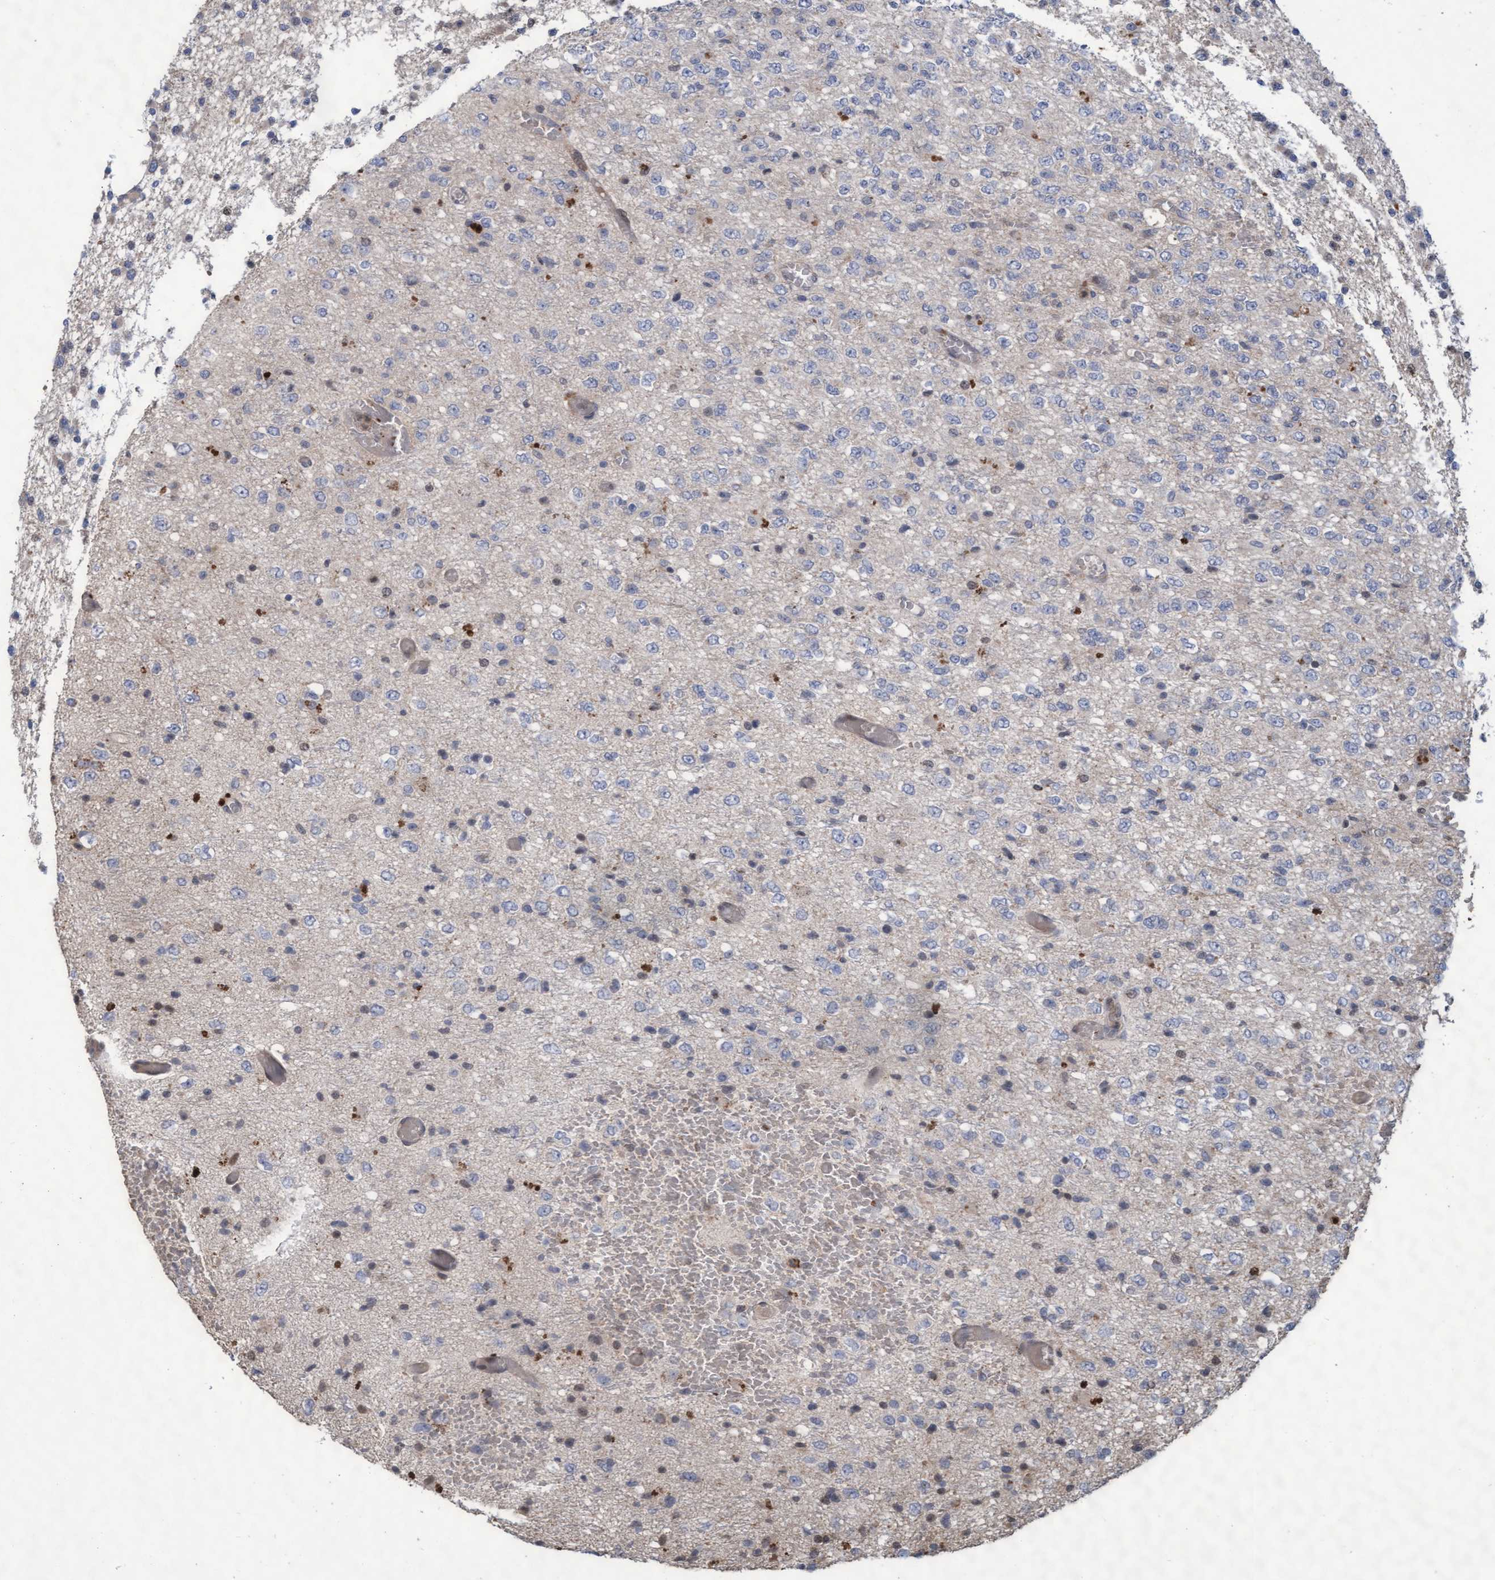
{"staining": {"intensity": "weak", "quantity": "<25%", "location": "cytoplasmic/membranous"}, "tissue": "glioma", "cell_type": "Tumor cells", "image_type": "cancer", "snomed": [{"axis": "morphology", "description": "Glioma, malignant, High grade"}, {"axis": "topography", "description": "pancreas cauda"}], "caption": "Immunohistochemistry (IHC) histopathology image of neoplastic tissue: malignant glioma (high-grade) stained with DAB (3,3'-diaminobenzidine) reveals no significant protein staining in tumor cells.", "gene": "KCNC2", "patient": {"sex": "male", "age": 60}}